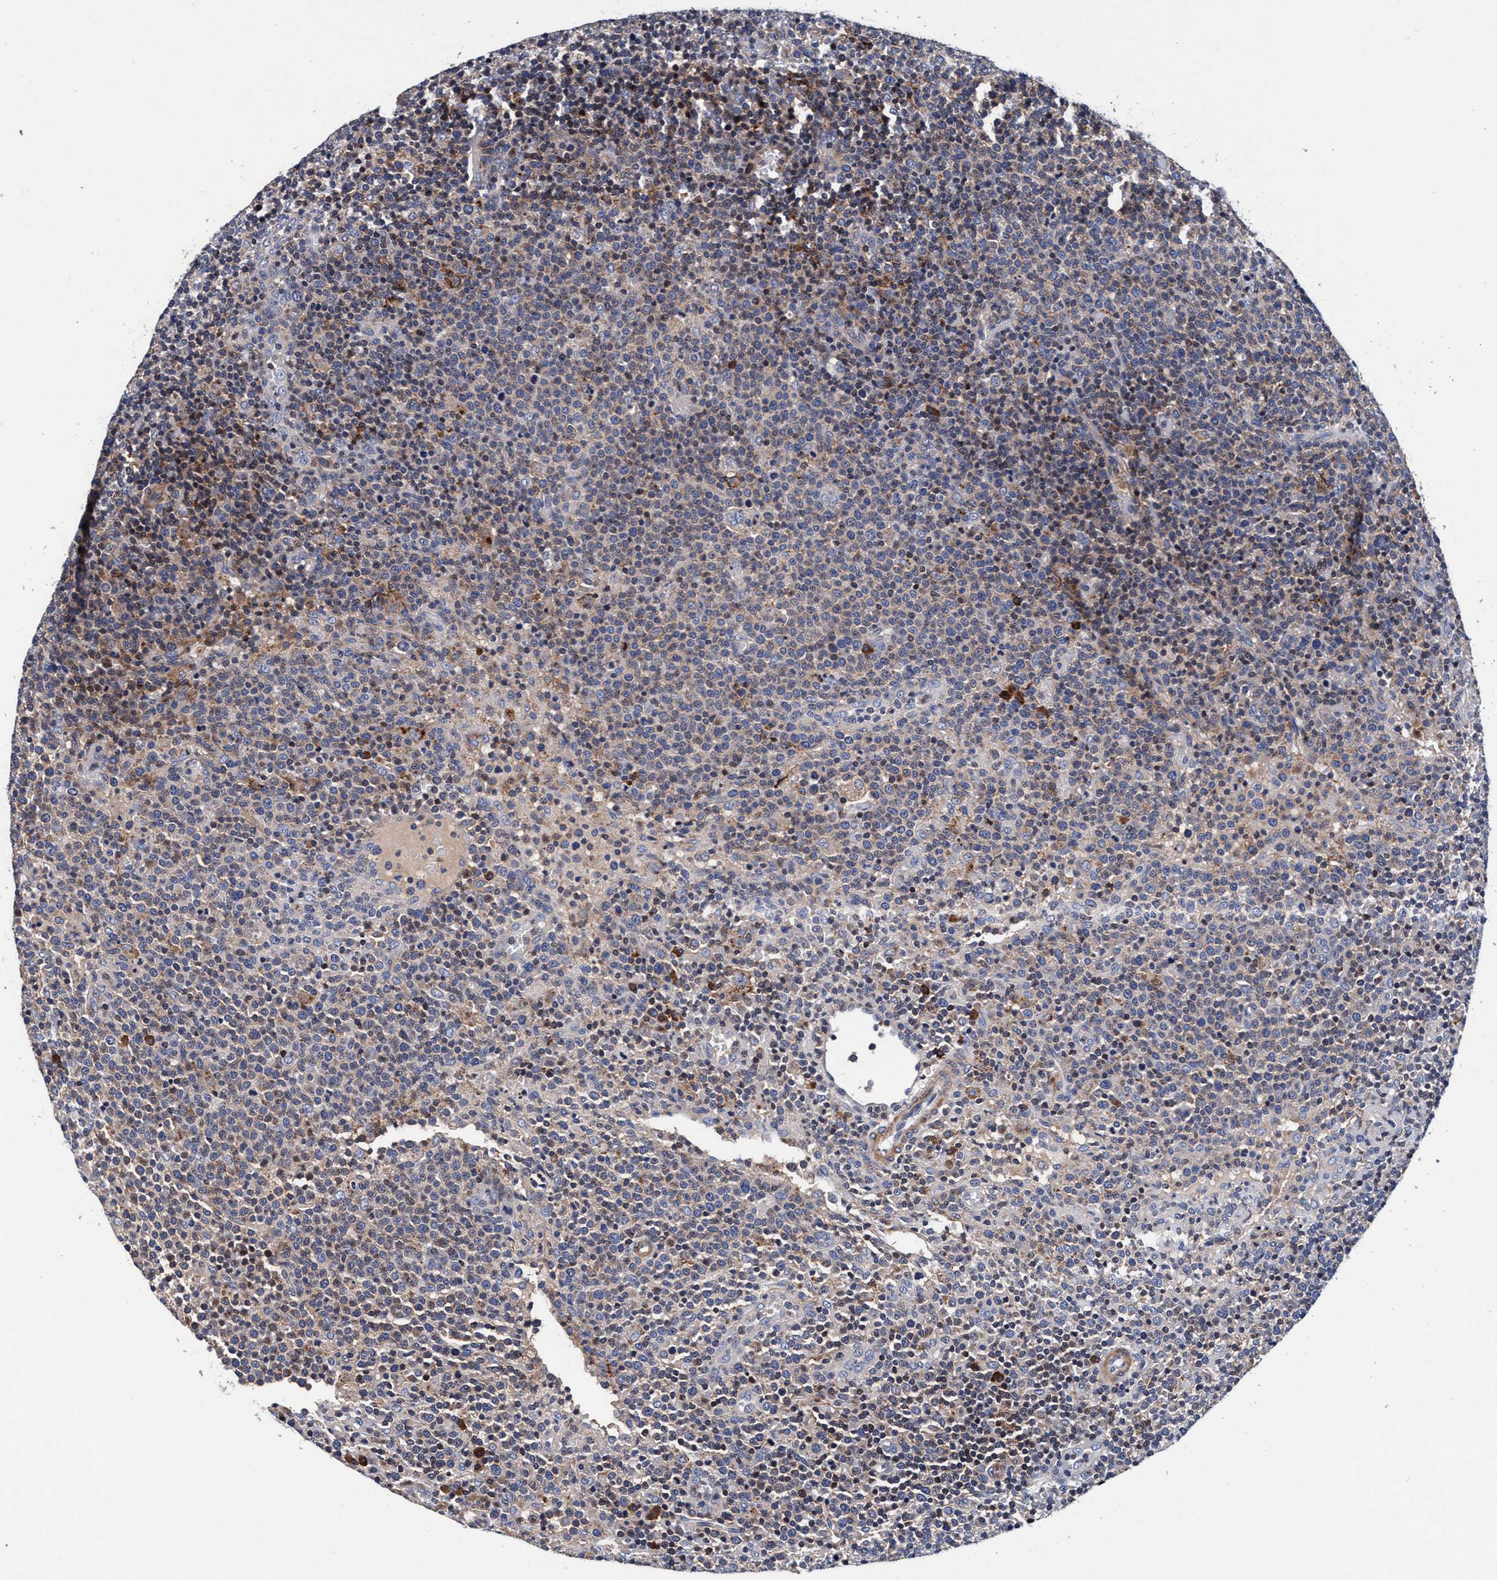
{"staining": {"intensity": "weak", "quantity": "<25%", "location": "cytoplasmic/membranous"}, "tissue": "lymphoma", "cell_type": "Tumor cells", "image_type": "cancer", "snomed": [{"axis": "morphology", "description": "Malignant lymphoma, non-Hodgkin's type, High grade"}, {"axis": "topography", "description": "Lymph node"}], "caption": "The micrograph exhibits no staining of tumor cells in malignant lymphoma, non-Hodgkin's type (high-grade).", "gene": "RNF208", "patient": {"sex": "male", "age": 61}}